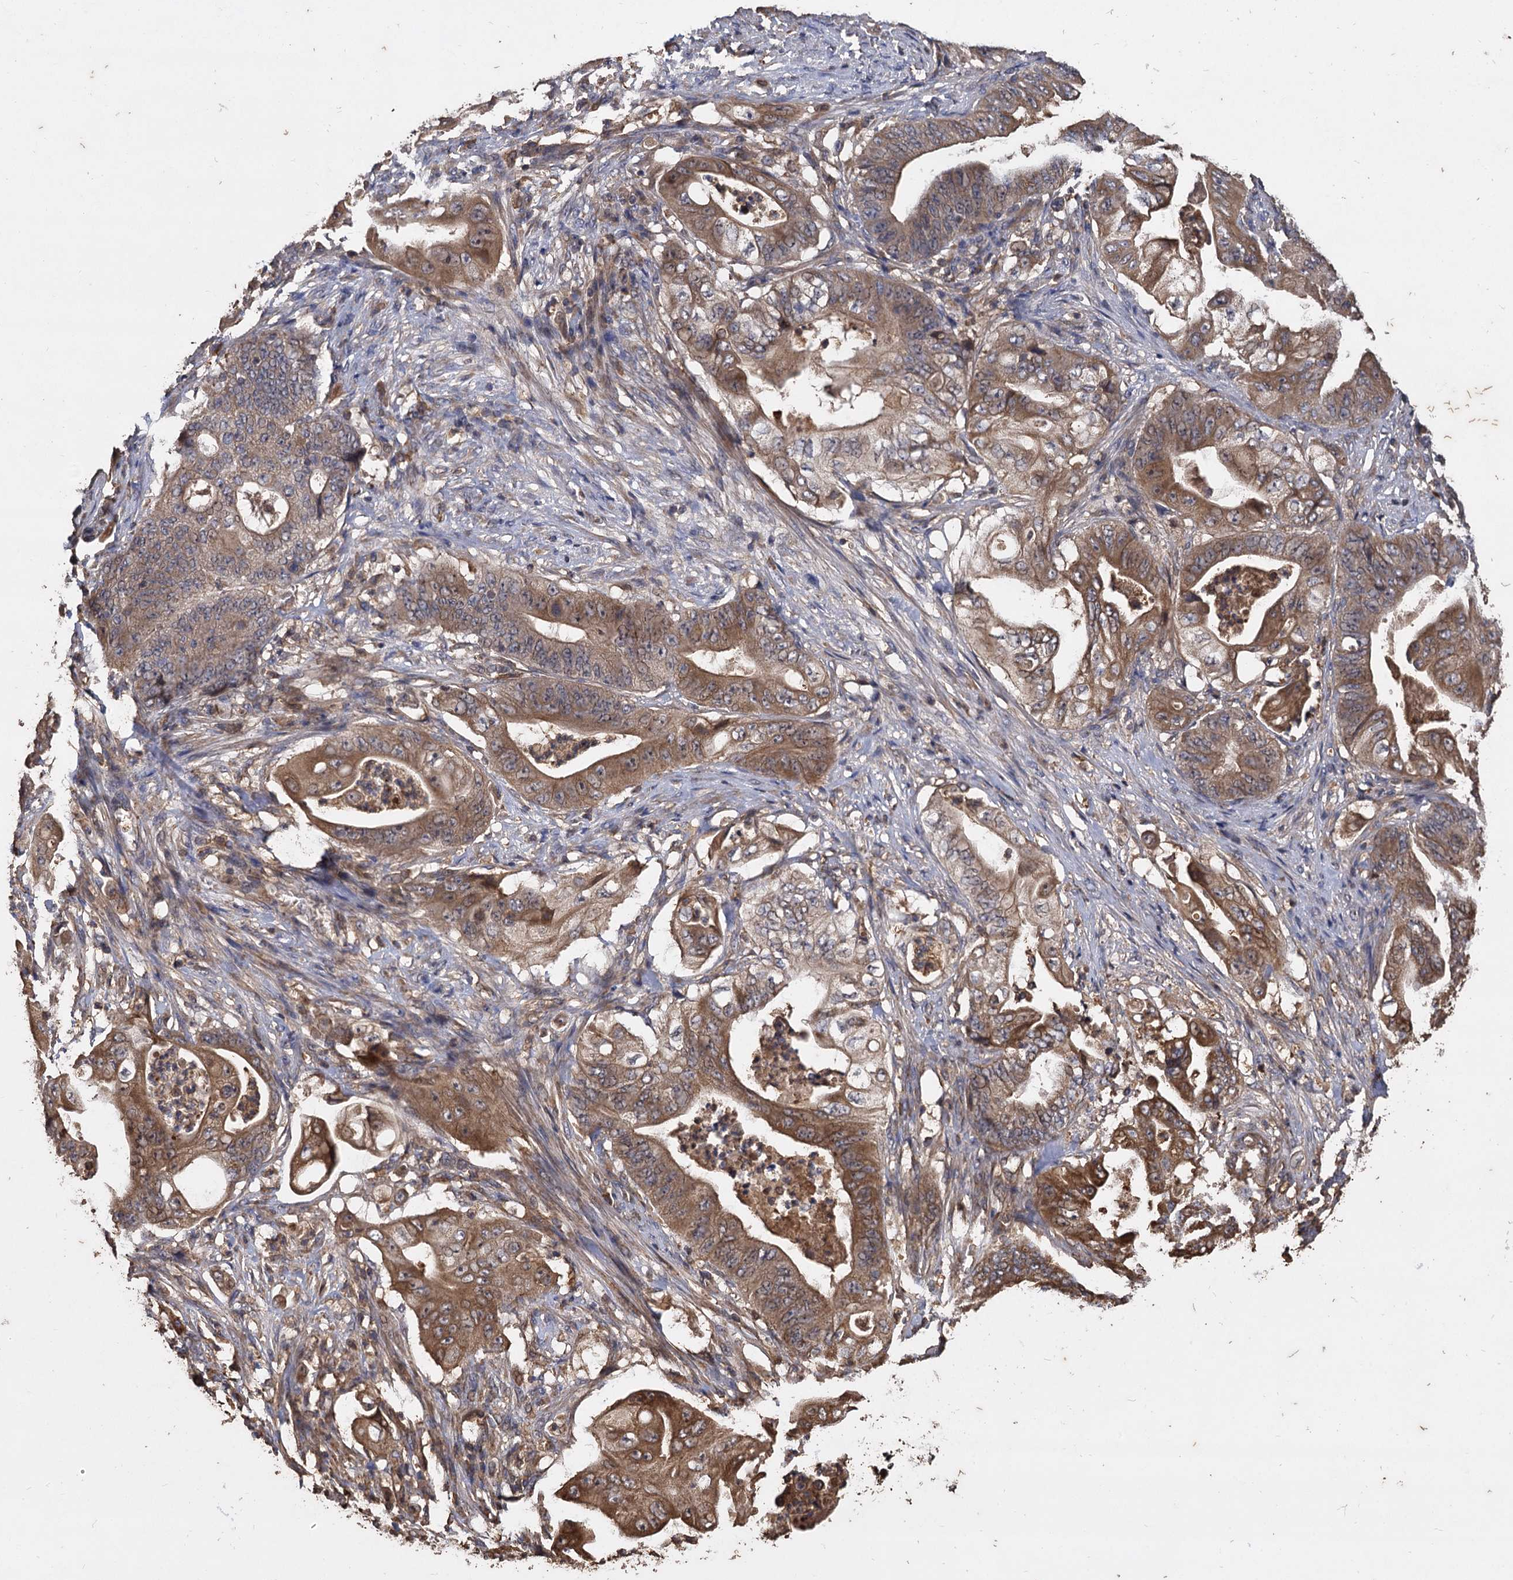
{"staining": {"intensity": "strong", "quantity": ">75%", "location": "cytoplasmic/membranous"}, "tissue": "stomach cancer", "cell_type": "Tumor cells", "image_type": "cancer", "snomed": [{"axis": "morphology", "description": "Adenocarcinoma, NOS"}, {"axis": "topography", "description": "Stomach"}], "caption": "Immunohistochemical staining of stomach cancer (adenocarcinoma) demonstrates strong cytoplasmic/membranous protein positivity in approximately >75% of tumor cells.", "gene": "GCLC", "patient": {"sex": "female", "age": 73}}